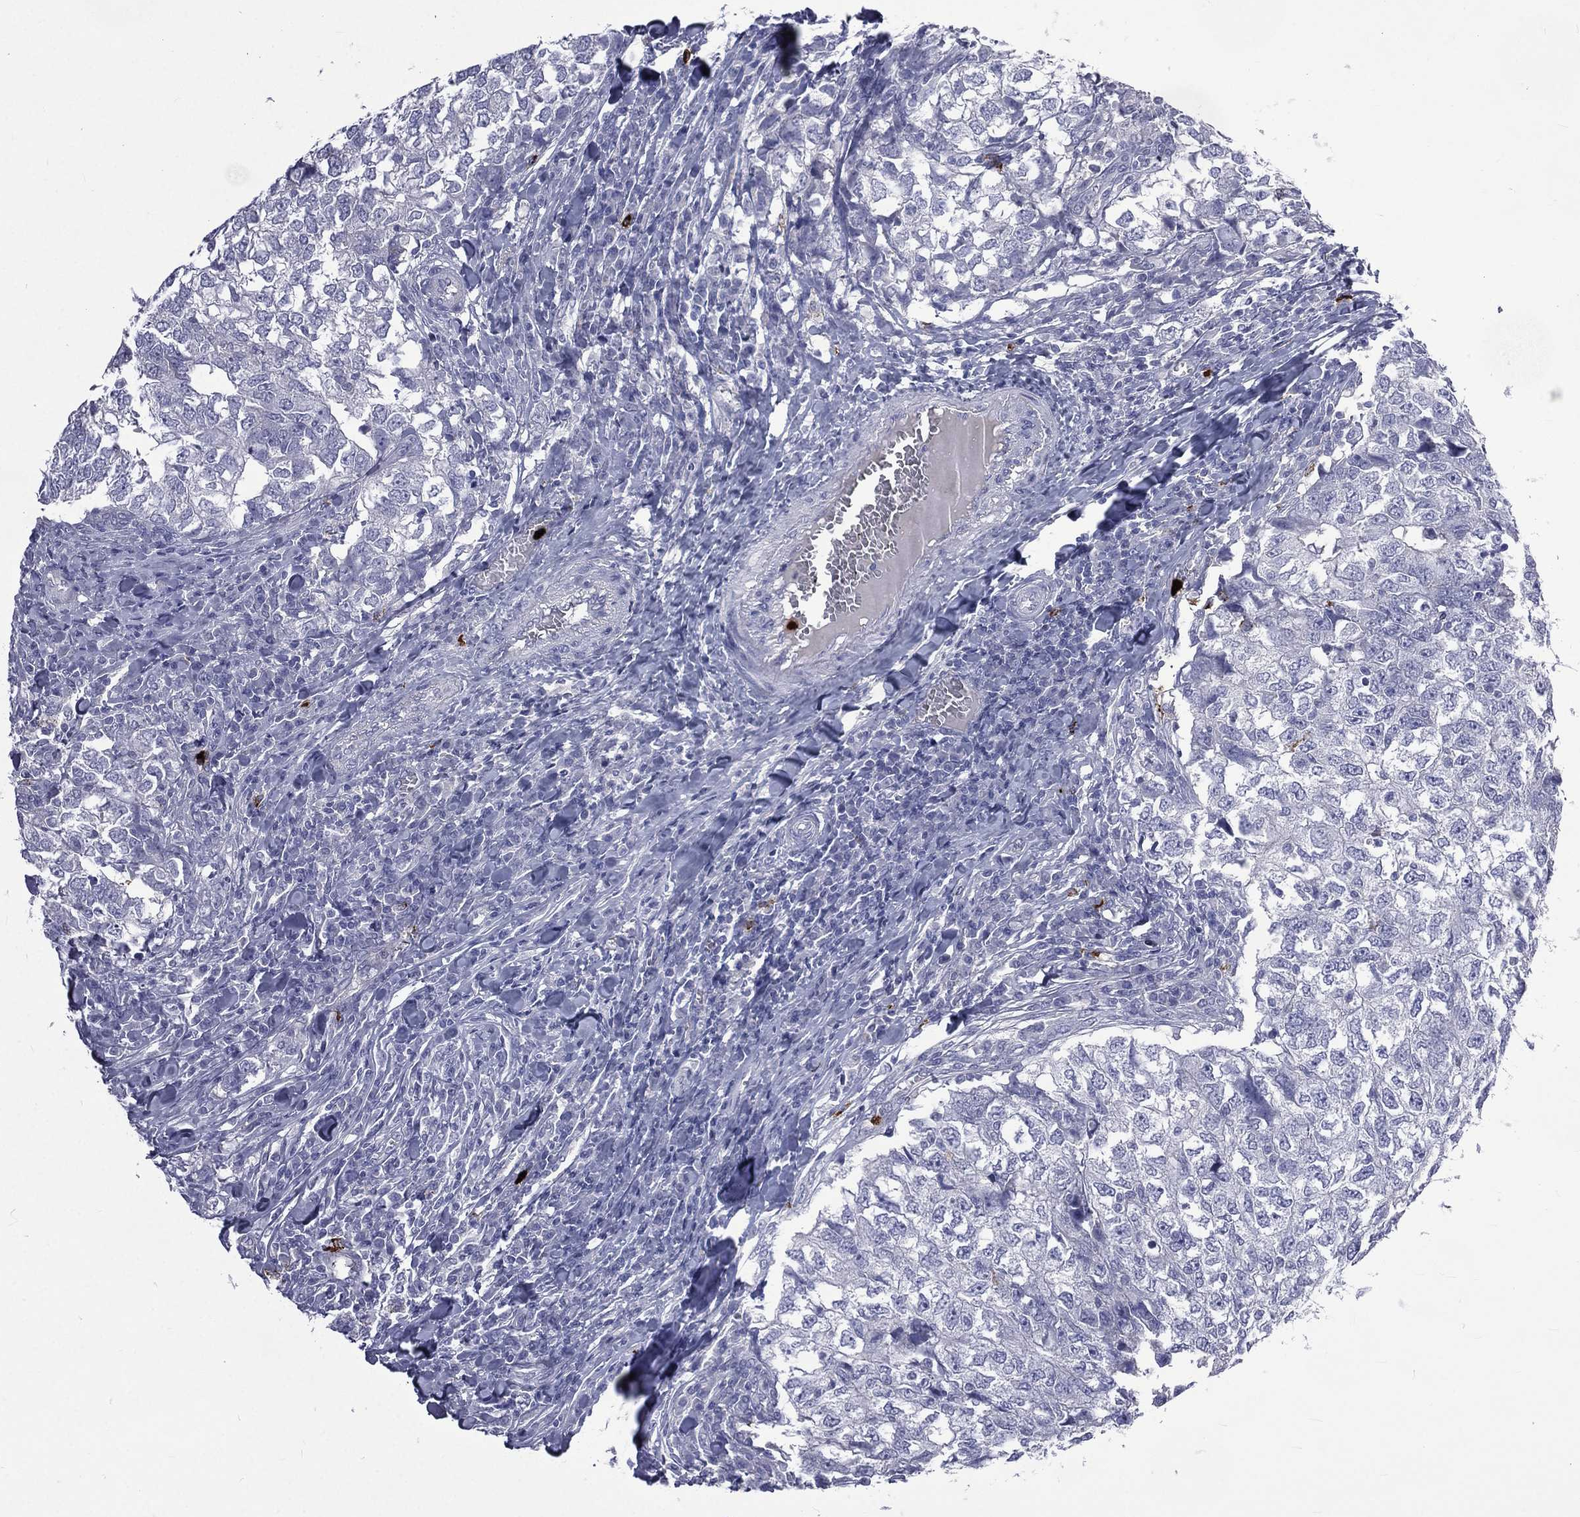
{"staining": {"intensity": "negative", "quantity": "none", "location": "none"}, "tissue": "breast cancer", "cell_type": "Tumor cells", "image_type": "cancer", "snomed": [{"axis": "morphology", "description": "Duct carcinoma"}, {"axis": "topography", "description": "Breast"}], "caption": "Immunohistochemical staining of breast cancer (invasive ductal carcinoma) exhibits no significant staining in tumor cells.", "gene": "ELANE", "patient": {"sex": "female", "age": 30}}